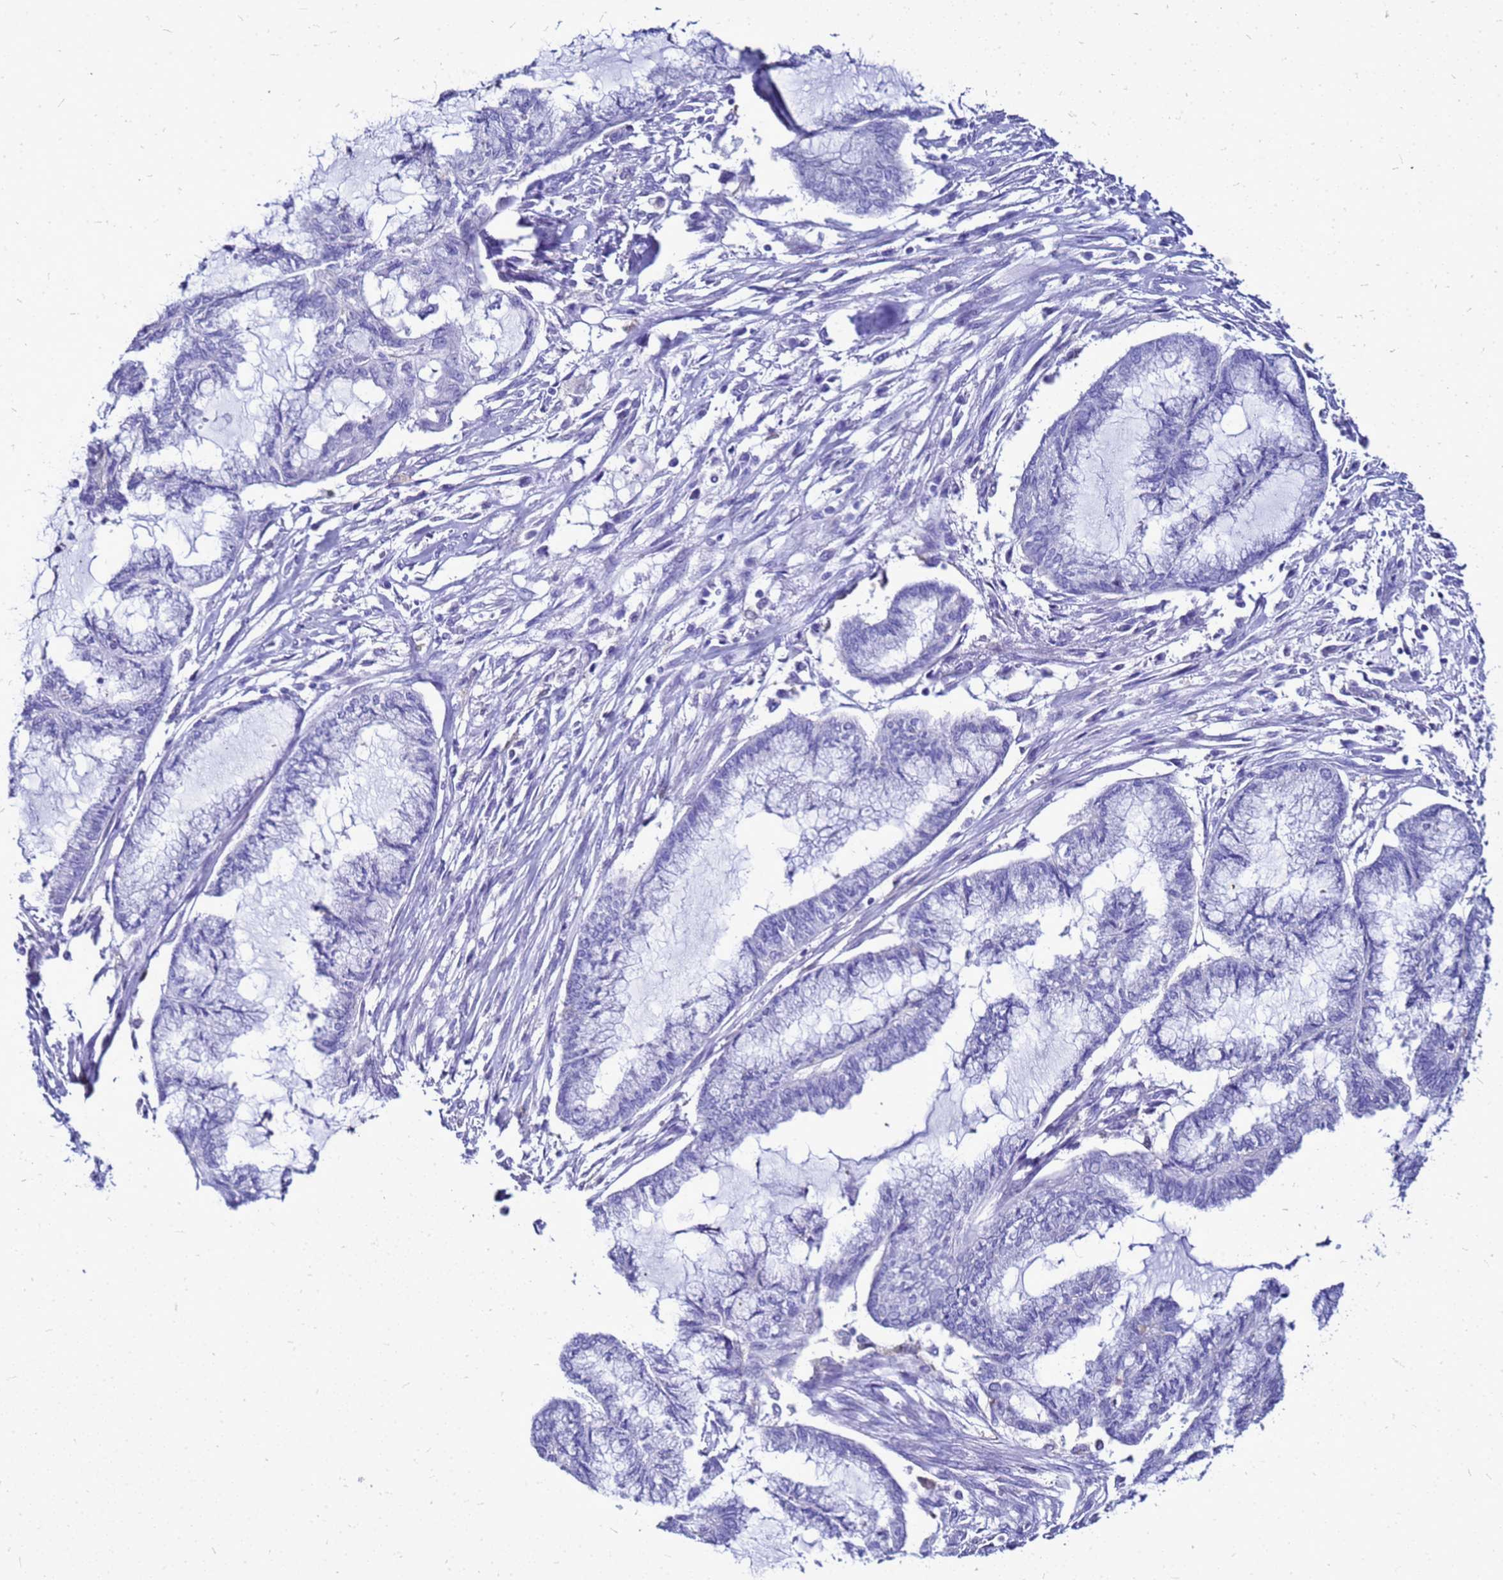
{"staining": {"intensity": "negative", "quantity": "none", "location": "none"}, "tissue": "endometrial cancer", "cell_type": "Tumor cells", "image_type": "cancer", "snomed": [{"axis": "morphology", "description": "Adenocarcinoma, NOS"}, {"axis": "topography", "description": "Endometrium"}], "caption": "Human endometrial cancer (adenocarcinoma) stained for a protein using IHC shows no expression in tumor cells.", "gene": "CSTA", "patient": {"sex": "female", "age": 86}}